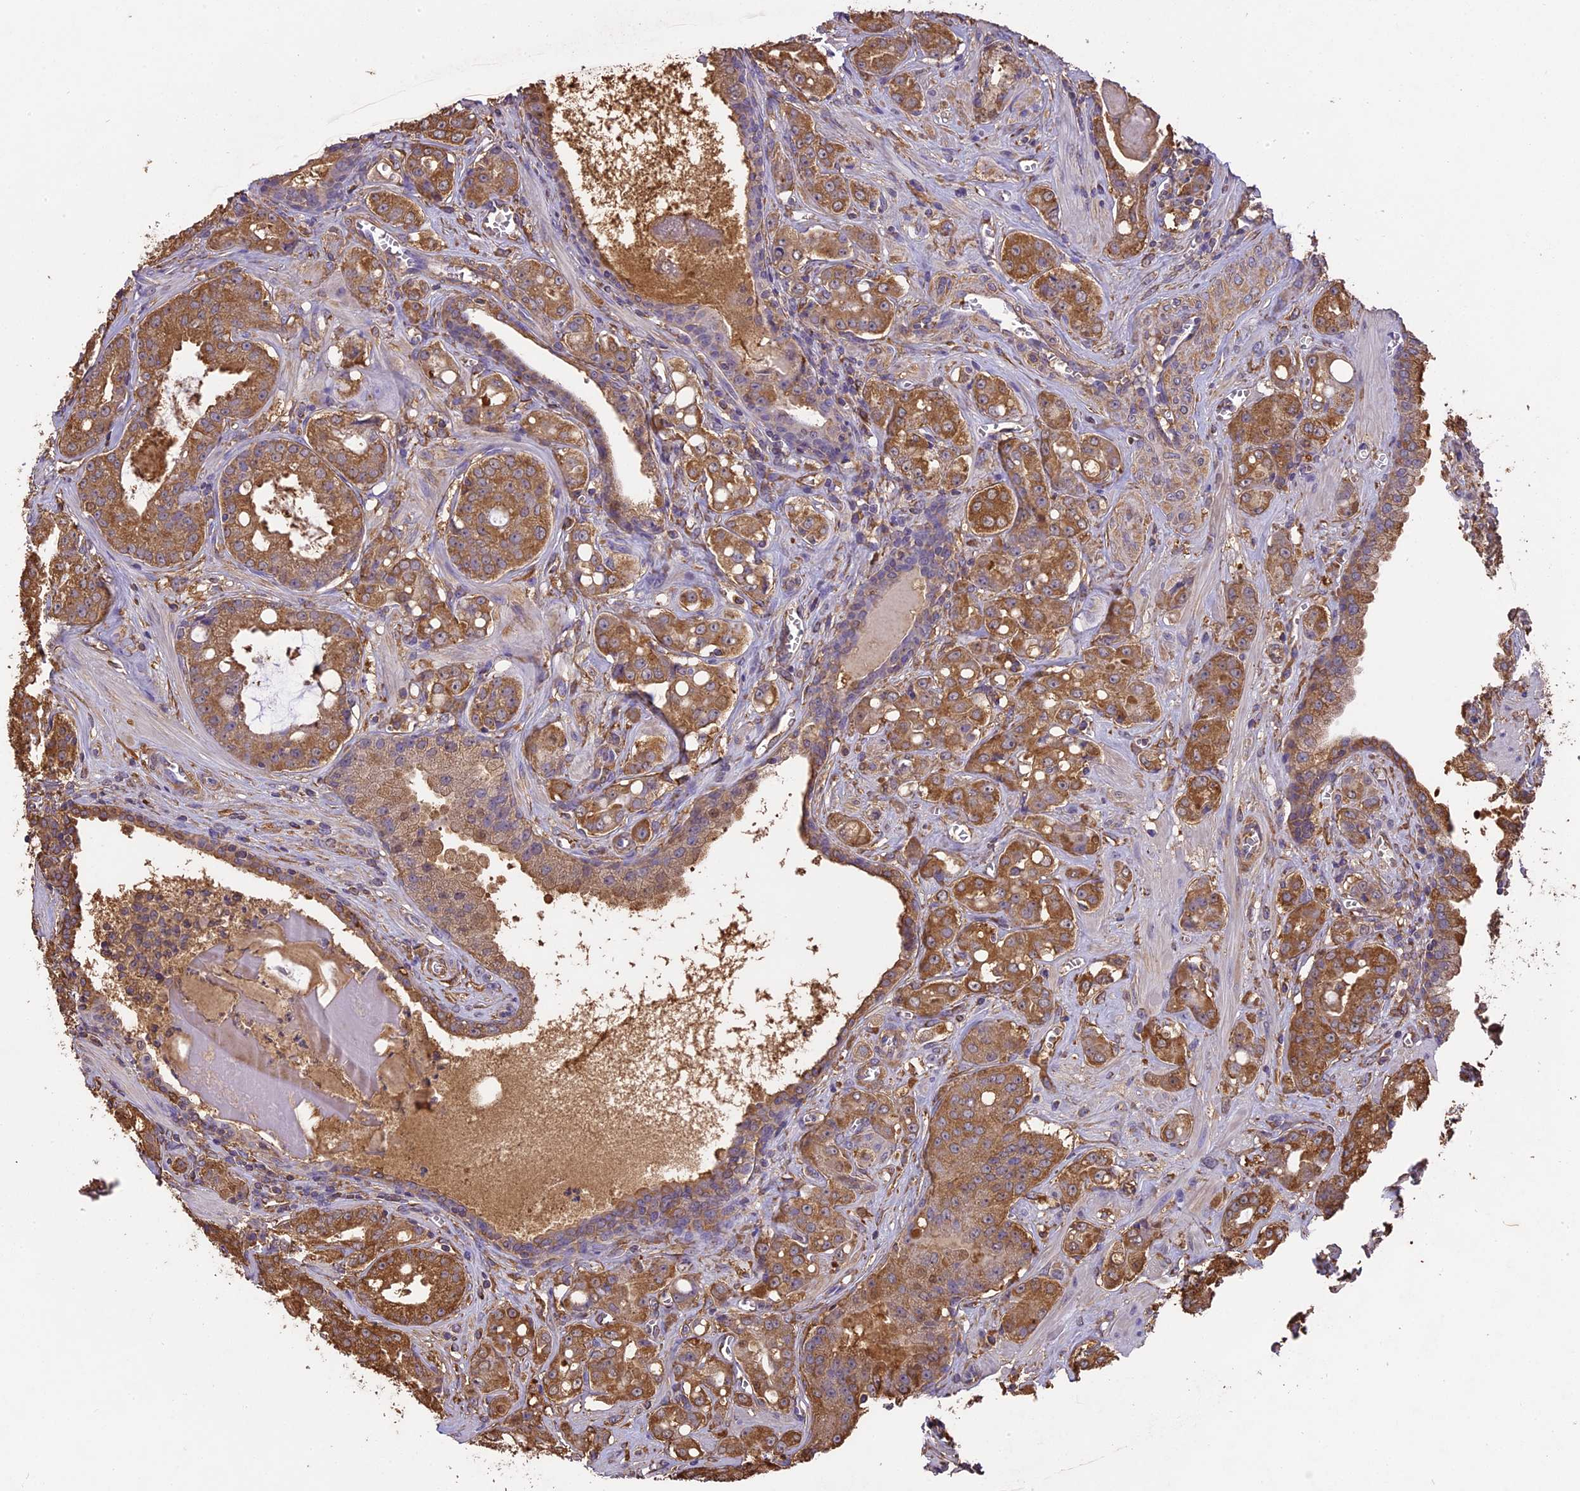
{"staining": {"intensity": "moderate", "quantity": ">75%", "location": "cytoplasmic/membranous"}, "tissue": "prostate cancer", "cell_type": "Tumor cells", "image_type": "cancer", "snomed": [{"axis": "morphology", "description": "Adenocarcinoma, High grade"}, {"axis": "topography", "description": "Prostate"}], "caption": "Tumor cells show medium levels of moderate cytoplasmic/membranous expression in about >75% of cells in human prostate adenocarcinoma (high-grade). The staining was performed using DAB (3,3'-diaminobenzidine), with brown indicating positive protein expression. Nuclei are stained blue with hematoxylin.", "gene": "ARHGAP19", "patient": {"sex": "male", "age": 74}}